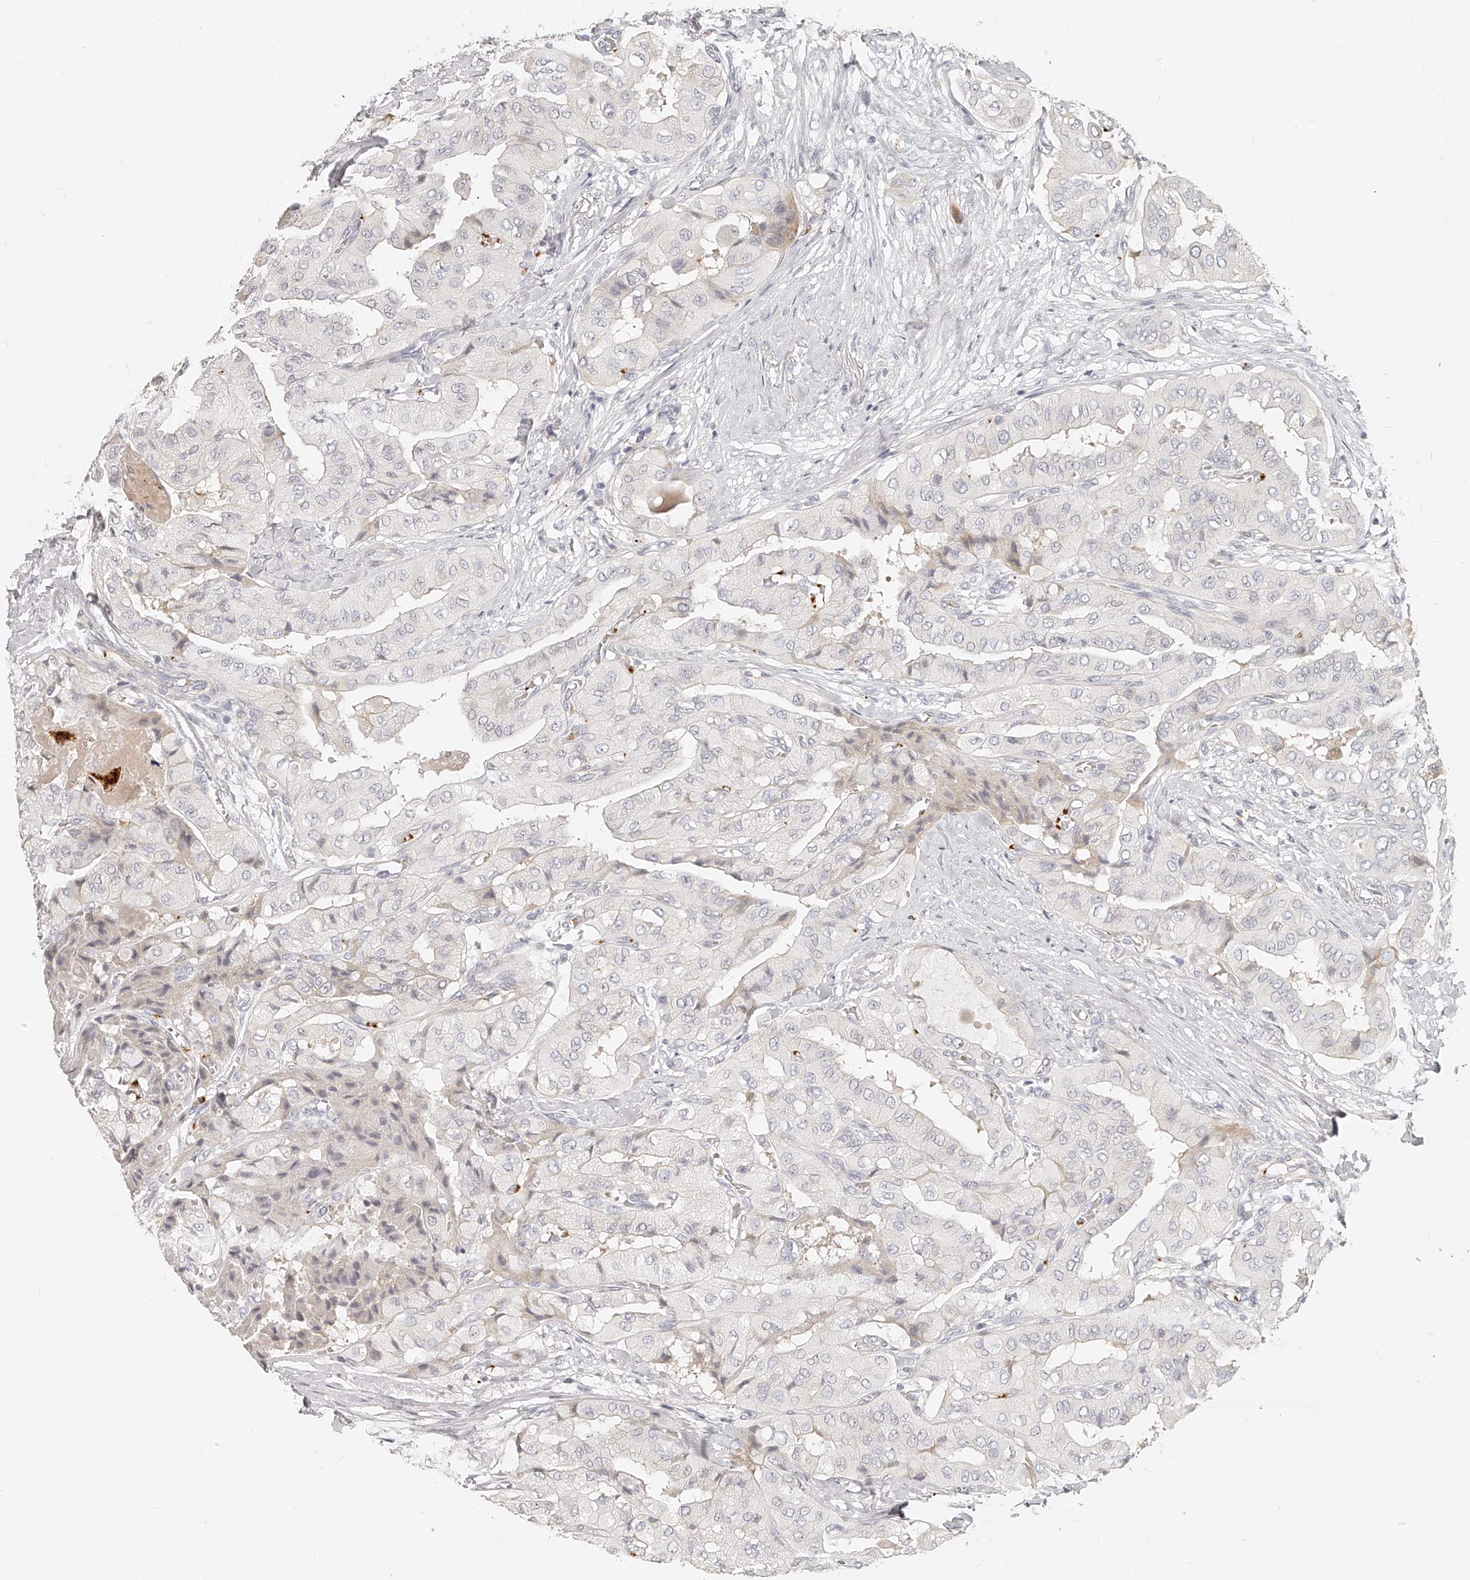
{"staining": {"intensity": "negative", "quantity": "none", "location": "none"}, "tissue": "thyroid cancer", "cell_type": "Tumor cells", "image_type": "cancer", "snomed": [{"axis": "morphology", "description": "Papillary adenocarcinoma, NOS"}, {"axis": "topography", "description": "Thyroid gland"}], "caption": "Immunohistochemistry of thyroid cancer (papillary adenocarcinoma) reveals no staining in tumor cells.", "gene": "ITGB3", "patient": {"sex": "female", "age": 59}}